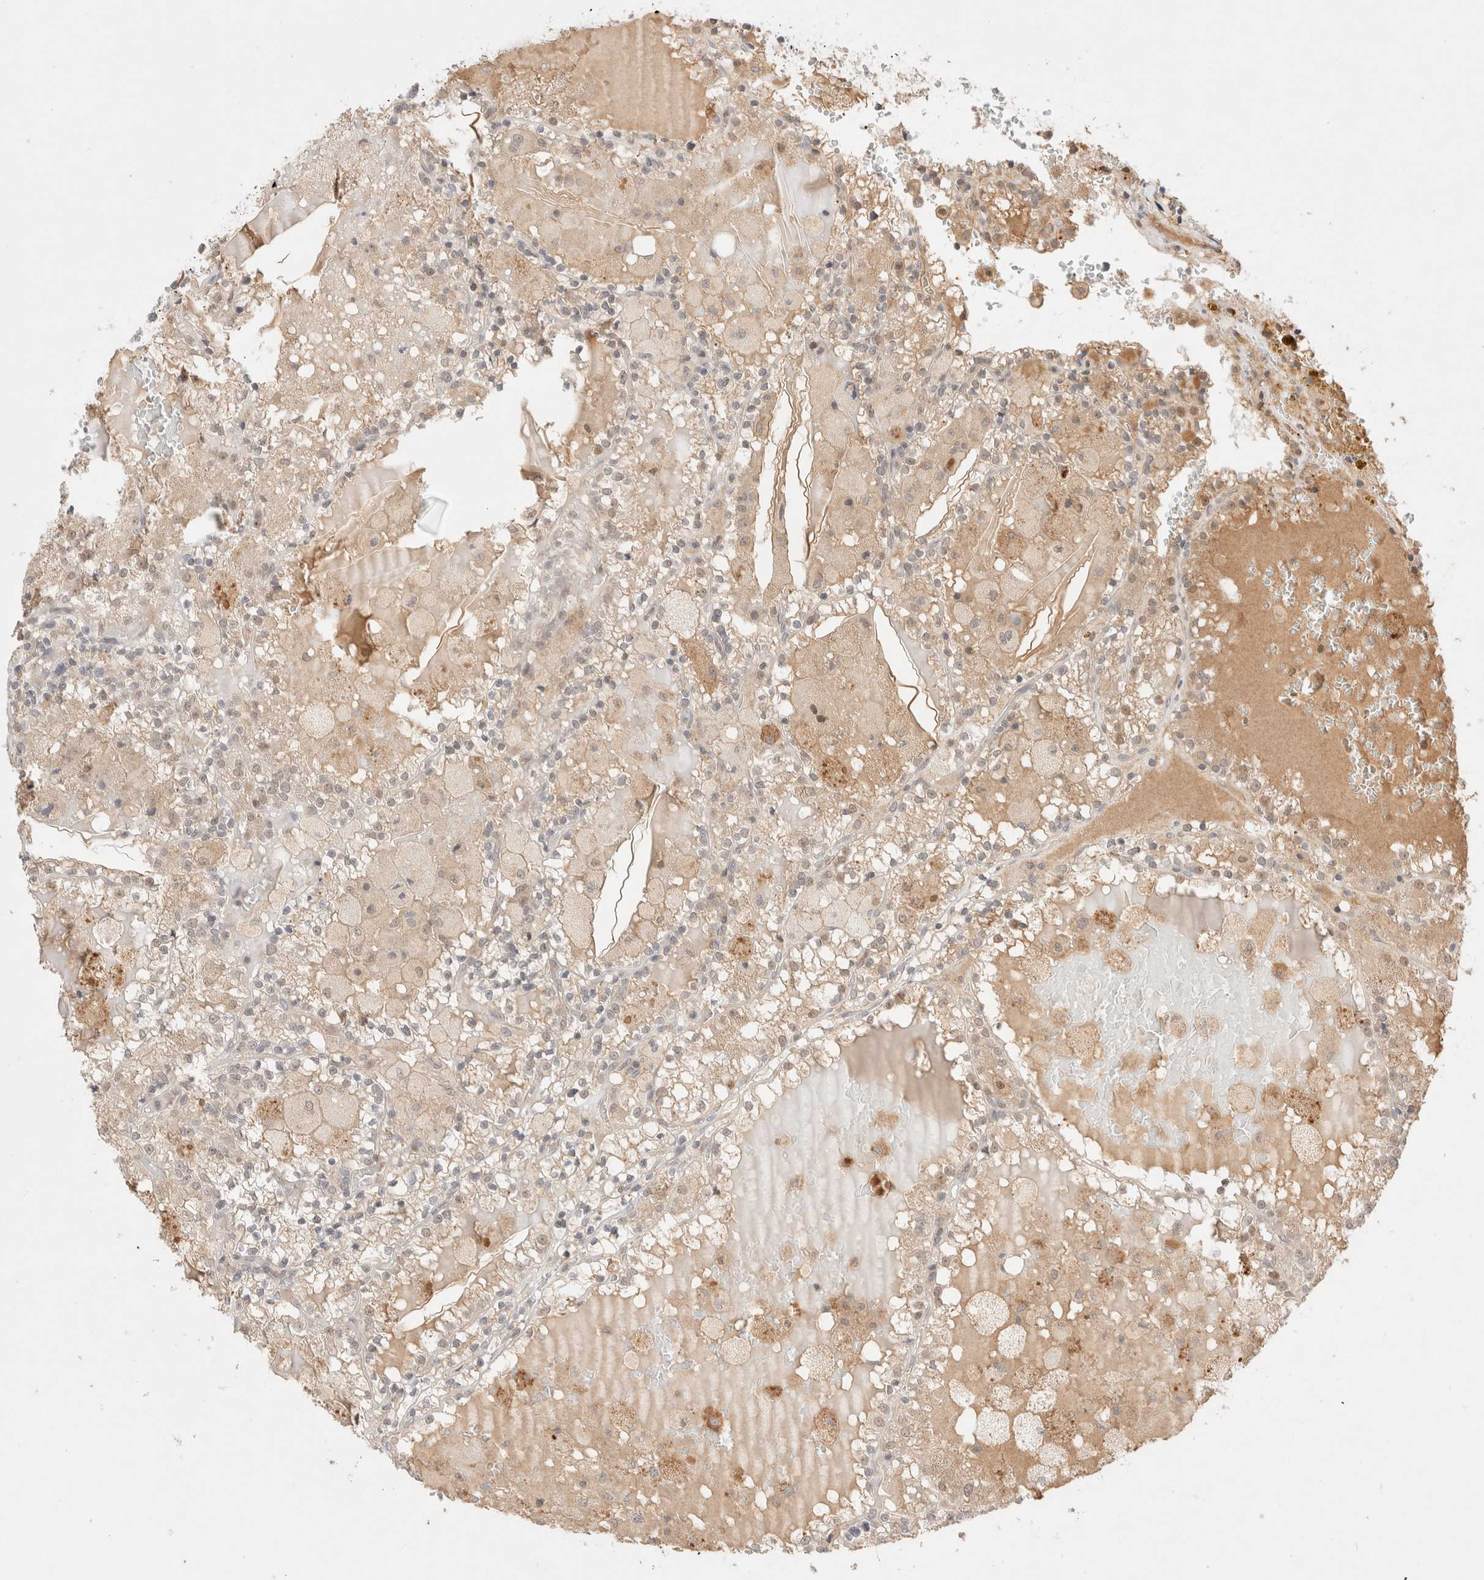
{"staining": {"intensity": "weak", "quantity": ">75%", "location": "cytoplasmic/membranous,nuclear"}, "tissue": "renal cancer", "cell_type": "Tumor cells", "image_type": "cancer", "snomed": [{"axis": "morphology", "description": "Adenocarcinoma, NOS"}, {"axis": "topography", "description": "Kidney"}], "caption": "This micrograph shows immunohistochemistry (IHC) staining of human adenocarcinoma (renal), with low weak cytoplasmic/membranous and nuclear expression in about >75% of tumor cells.", "gene": "CARNMT1", "patient": {"sex": "female", "age": 56}}